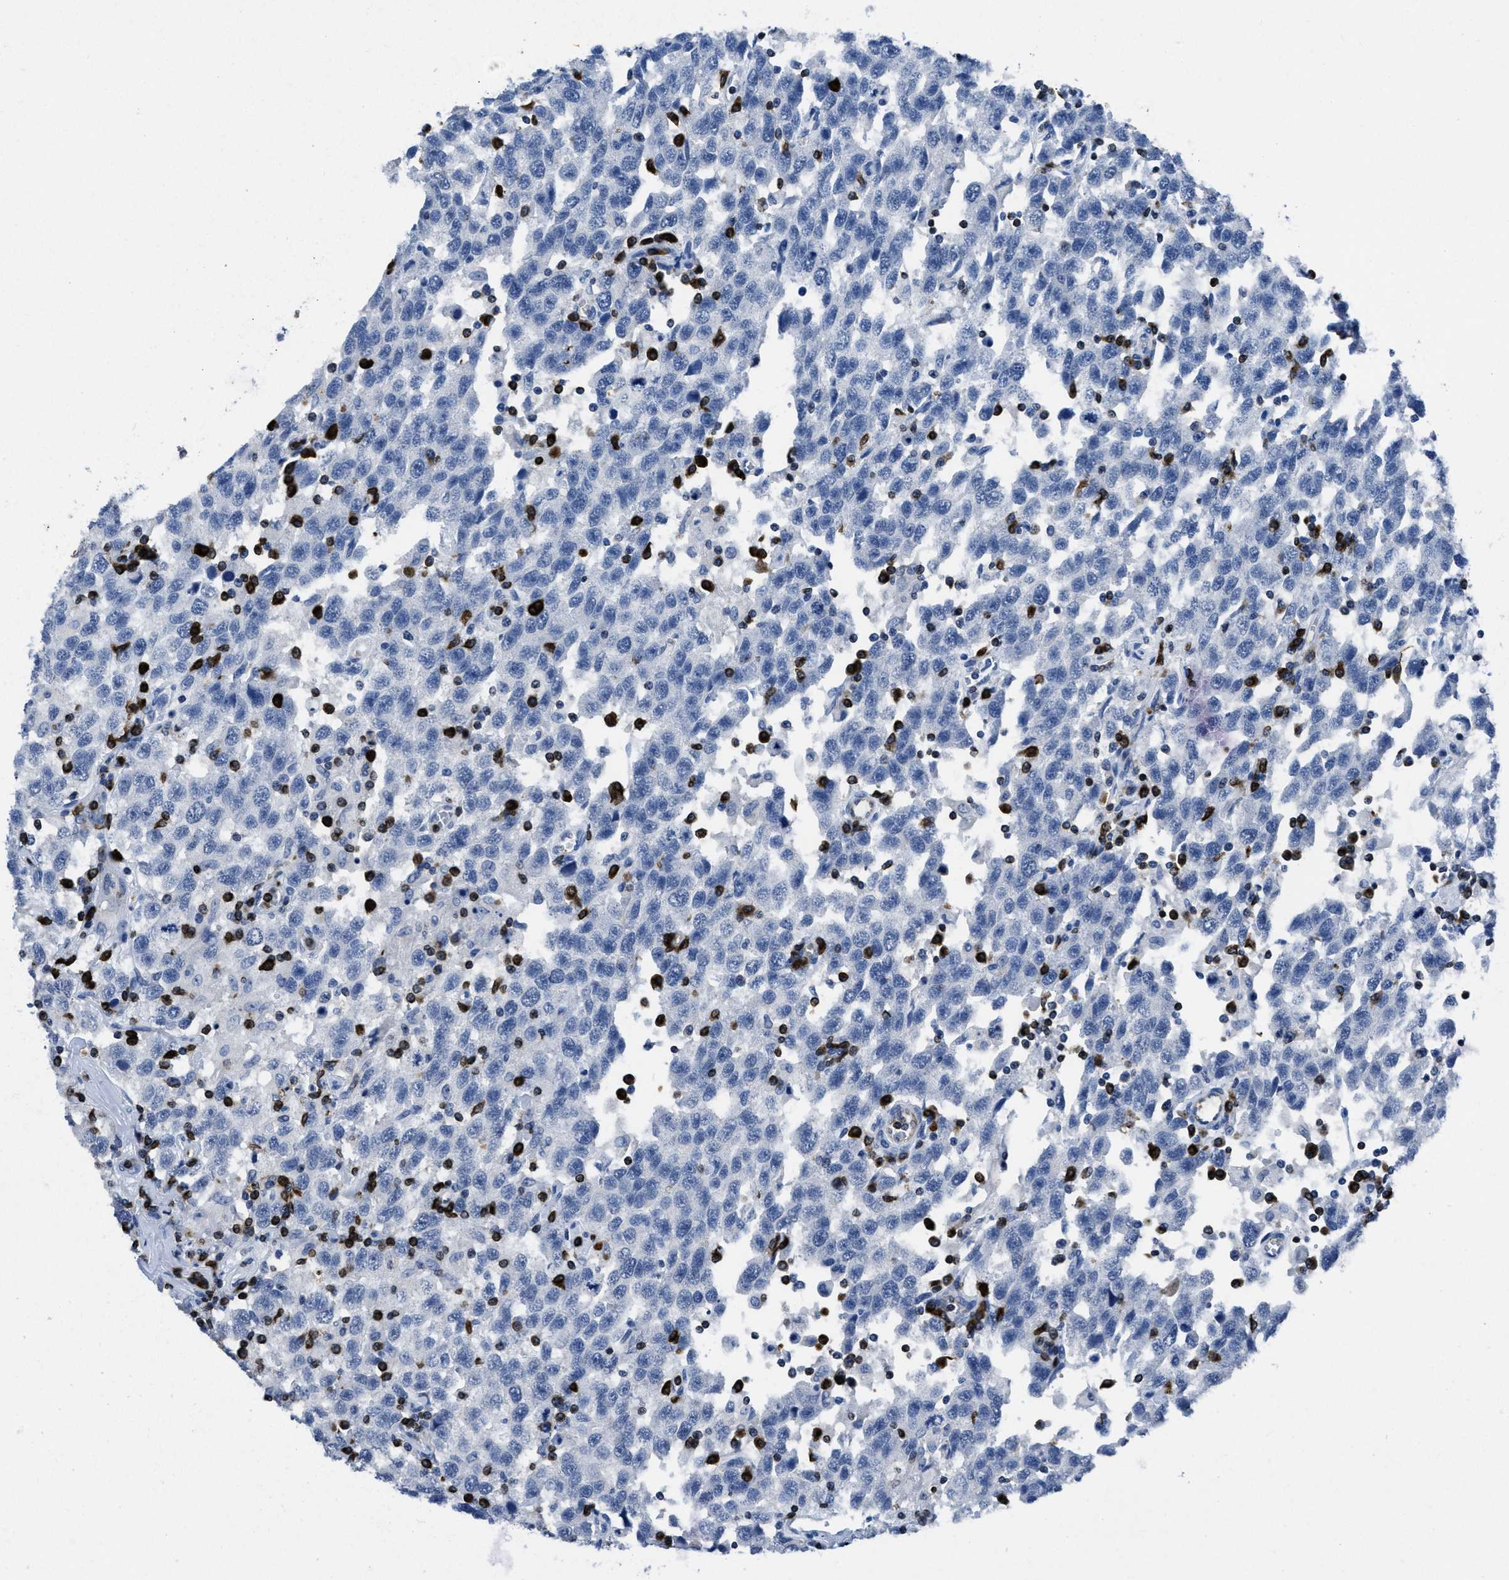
{"staining": {"intensity": "negative", "quantity": "none", "location": "none"}, "tissue": "testis cancer", "cell_type": "Tumor cells", "image_type": "cancer", "snomed": [{"axis": "morphology", "description": "Seminoma, NOS"}, {"axis": "topography", "description": "Testis"}], "caption": "Testis cancer was stained to show a protein in brown. There is no significant positivity in tumor cells. (DAB (3,3'-diaminobenzidine) immunohistochemistry visualized using brightfield microscopy, high magnification).", "gene": "ITGA3", "patient": {"sex": "male", "age": 41}}